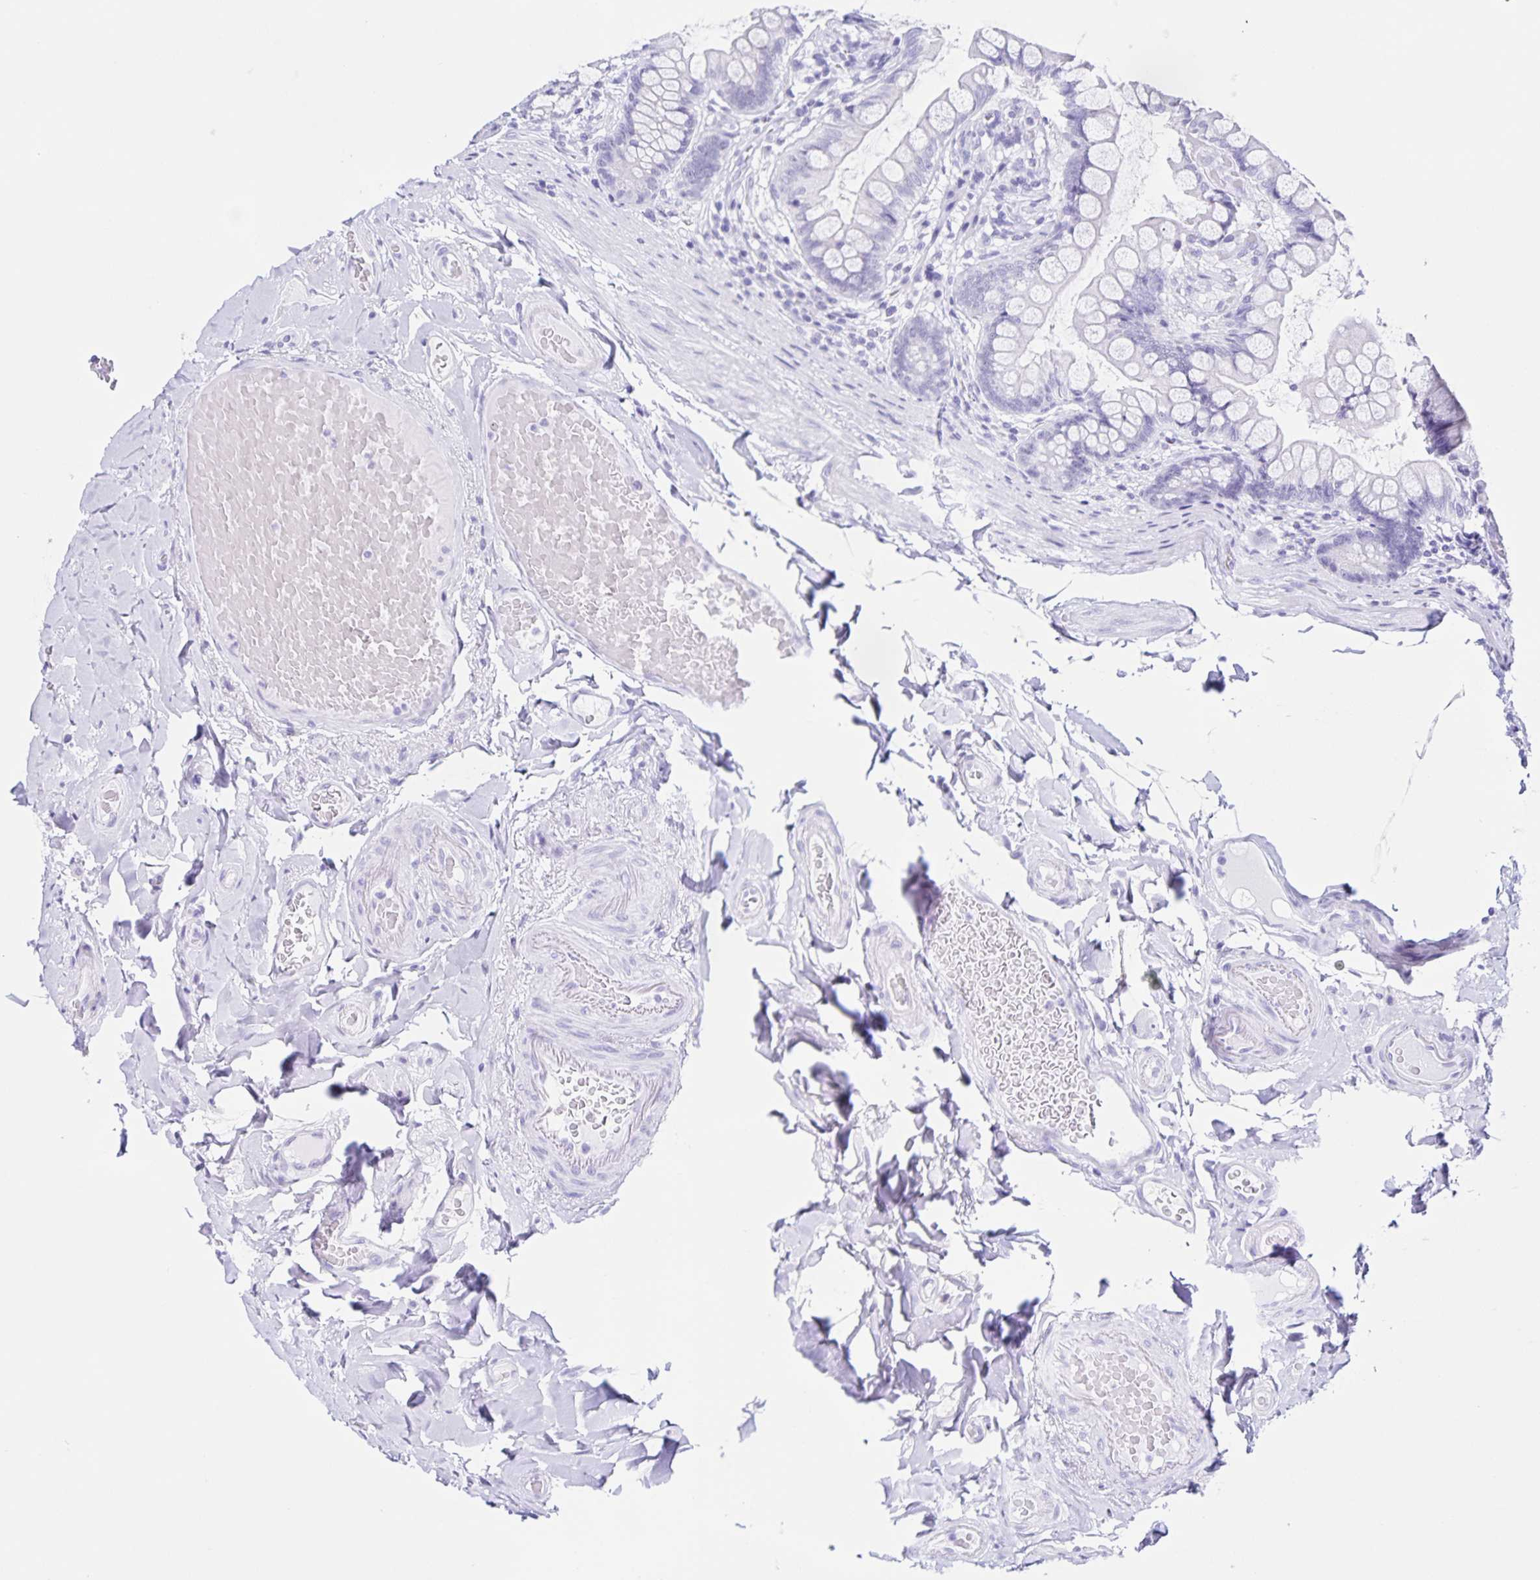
{"staining": {"intensity": "negative", "quantity": "none", "location": "none"}, "tissue": "small intestine", "cell_type": "Glandular cells", "image_type": "normal", "snomed": [{"axis": "morphology", "description": "Normal tissue, NOS"}, {"axis": "topography", "description": "Small intestine"}], "caption": "Glandular cells show no significant positivity in unremarkable small intestine. The staining was performed using DAB to visualize the protein expression in brown, while the nuclei were stained in blue with hematoxylin (Magnification: 20x).", "gene": "FAM170A", "patient": {"sex": "male", "age": 70}}